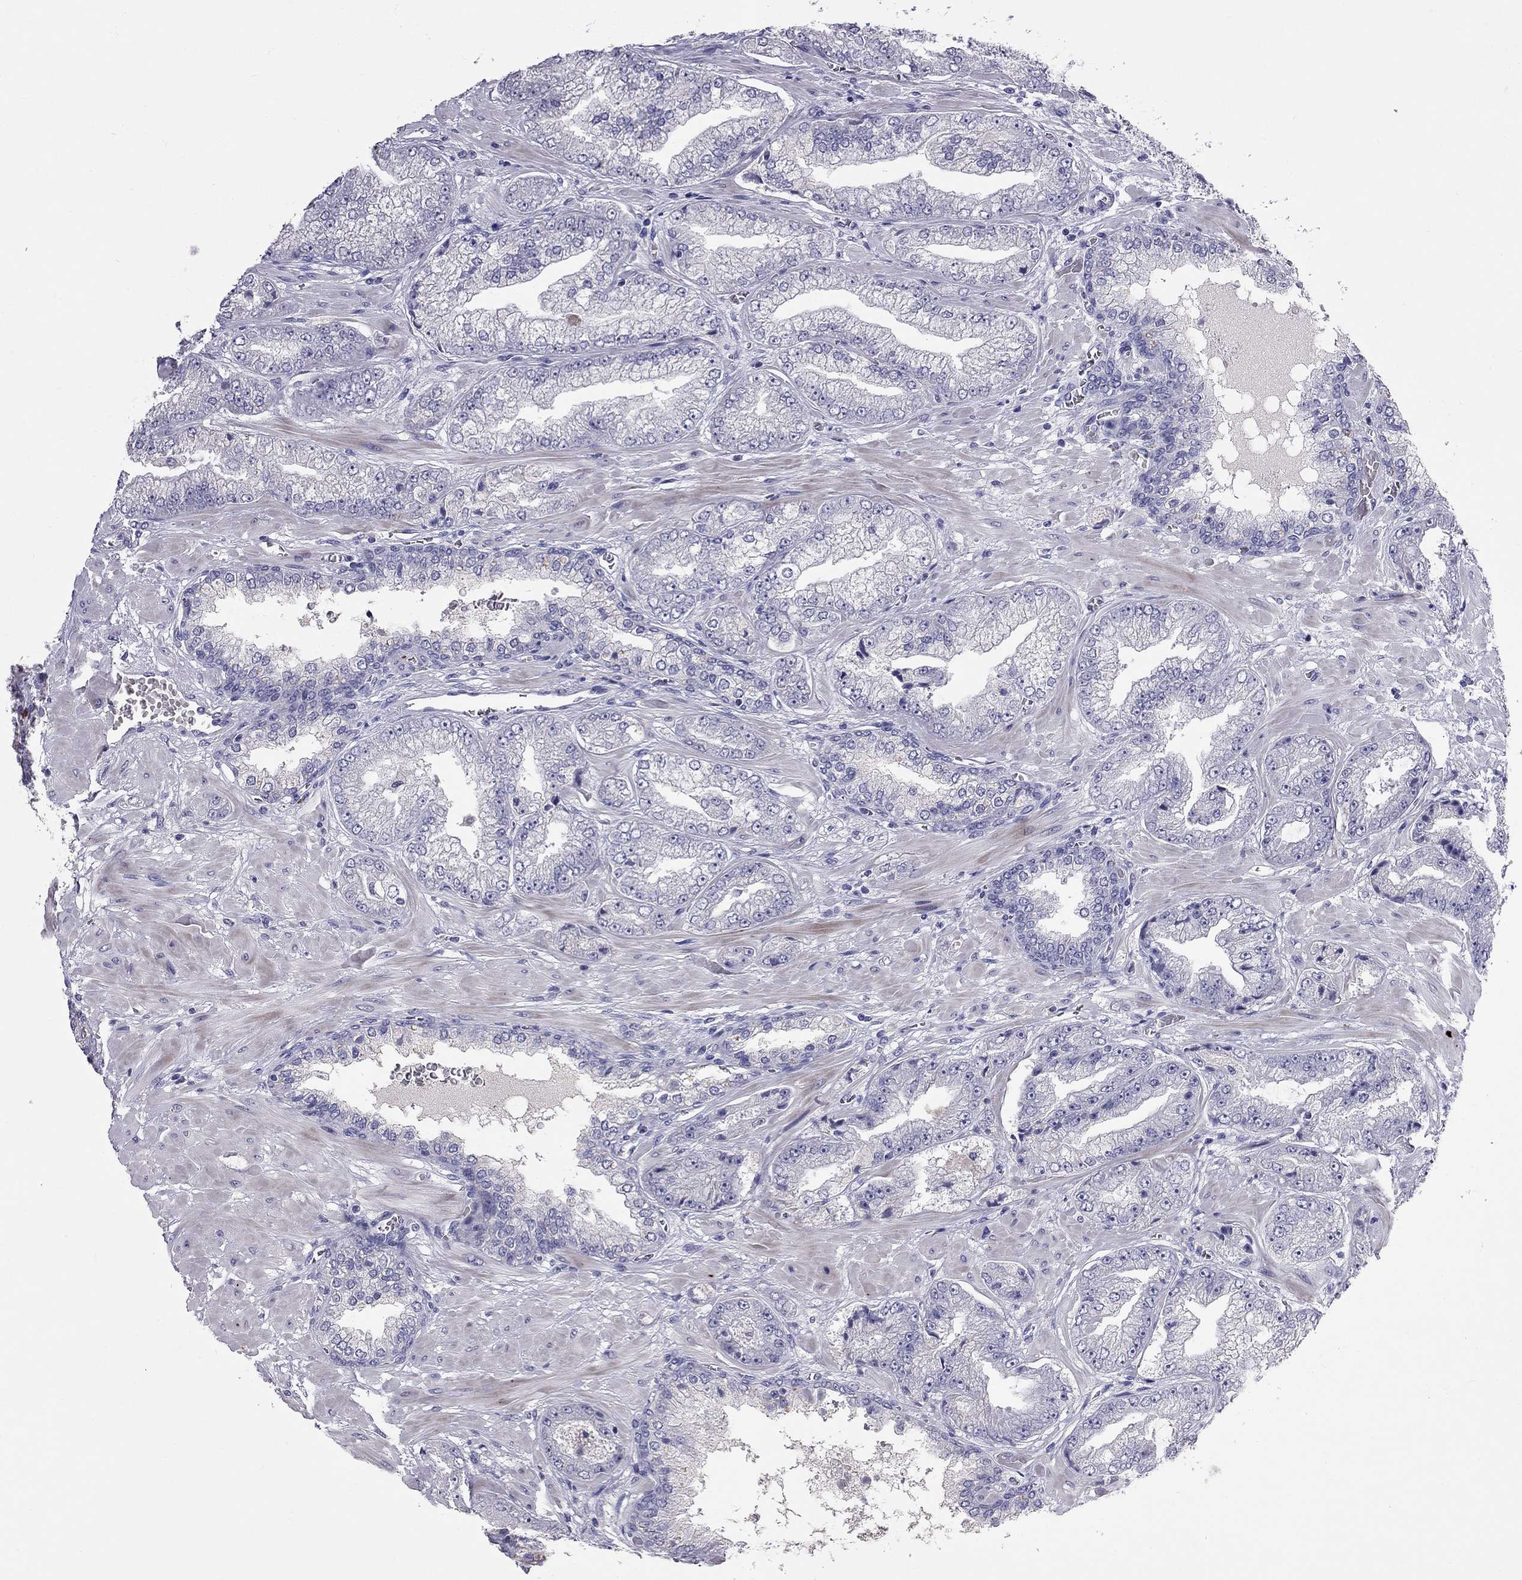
{"staining": {"intensity": "negative", "quantity": "none", "location": "none"}, "tissue": "prostate cancer", "cell_type": "Tumor cells", "image_type": "cancer", "snomed": [{"axis": "morphology", "description": "Adenocarcinoma, Low grade"}, {"axis": "topography", "description": "Prostate"}], "caption": "A photomicrograph of human adenocarcinoma (low-grade) (prostate) is negative for staining in tumor cells. The staining is performed using DAB brown chromogen with nuclei counter-stained in using hematoxylin.", "gene": "CFAP91", "patient": {"sex": "male", "age": 57}}